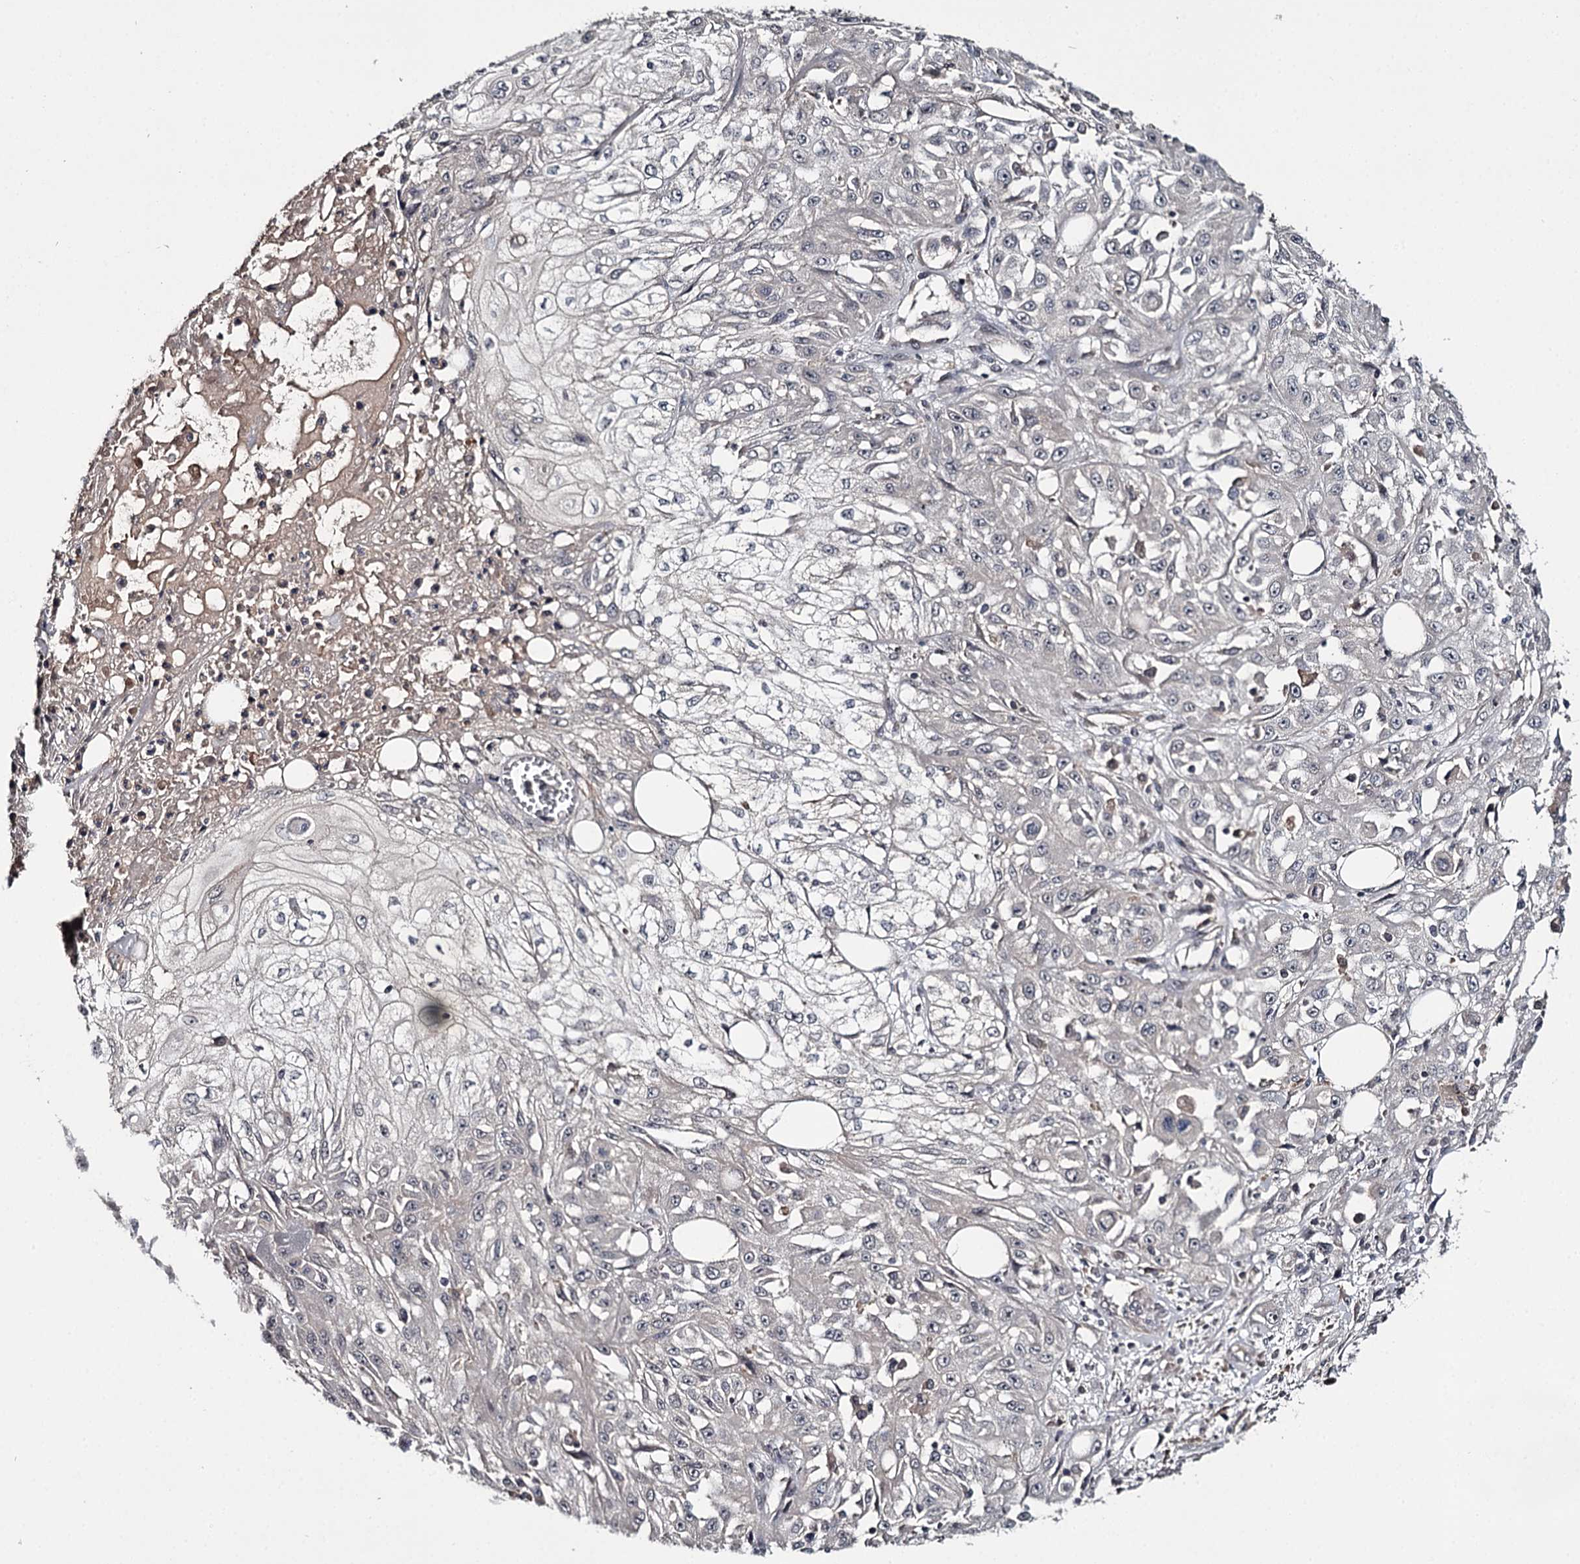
{"staining": {"intensity": "negative", "quantity": "none", "location": "none"}, "tissue": "skin cancer", "cell_type": "Tumor cells", "image_type": "cancer", "snomed": [{"axis": "morphology", "description": "Squamous cell carcinoma, NOS"}, {"axis": "morphology", "description": "Squamous cell carcinoma, metastatic, NOS"}, {"axis": "topography", "description": "Skin"}, {"axis": "topography", "description": "Lymph node"}], "caption": "This is a histopathology image of immunohistochemistry staining of skin cancer (metastatic squamous cell carcinoma), which shows no positivity in tumor cells.", "gene": "CWF19L2", "patient": {"sex": "male", "age": 75}}